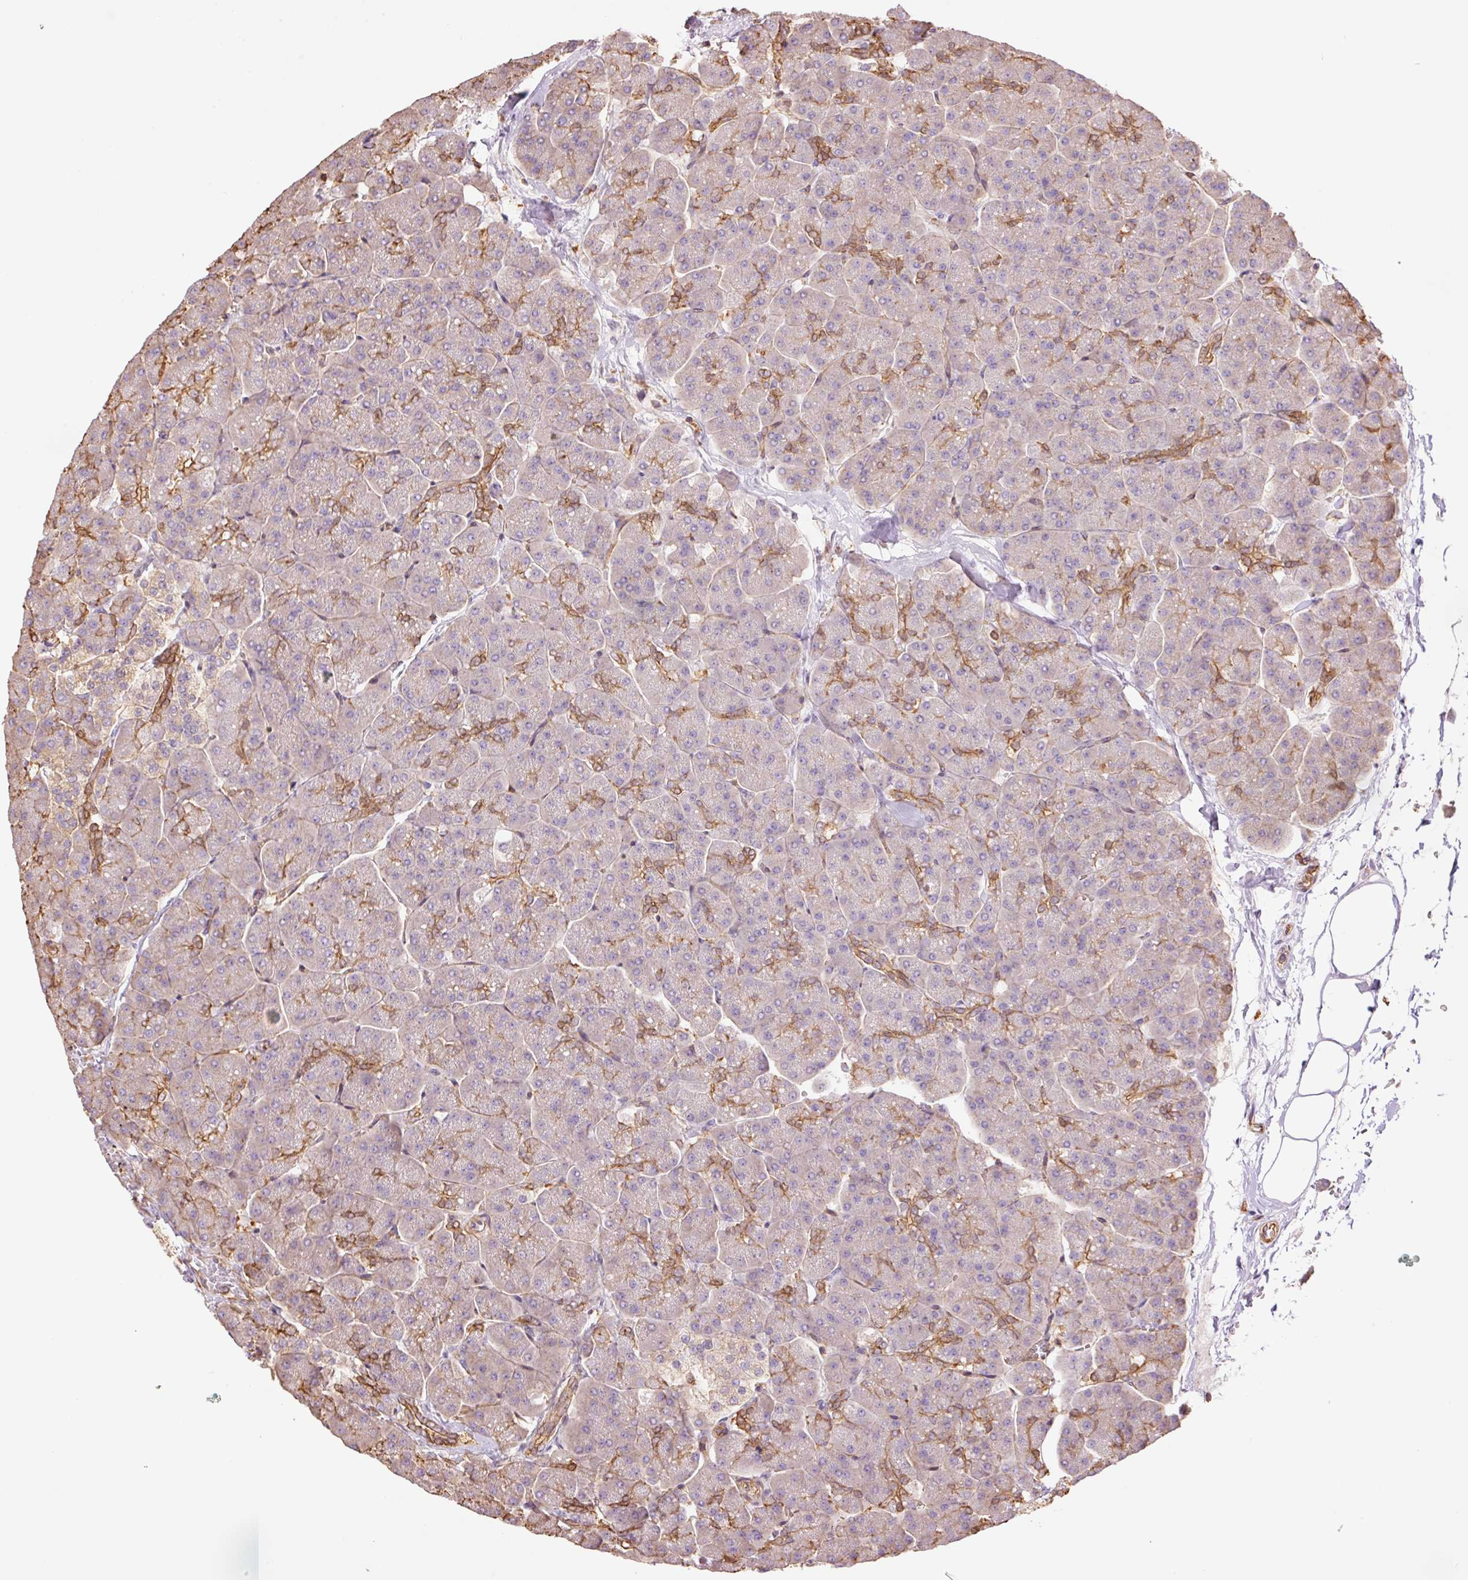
{"staining": {"intensity": "moderate", "quantity": "<25%", "location": "cytoplasmic/membranous"}, "tissue": "pancreas", "cell_type": "Exocrine glandular cells", "image_type": "normal", "snomed": [{"axis": "morphology", "description": "Normal tissue, NOS"}, {"axis": "topography", "description": "Pancreas"}, {"axis": "topography", "description": "Peripheral nerve tissue"}], "caption": "Exocrine glandular cells demonstrate low levels of moderate cytoplasmic/membranous positivity in approximately <25% of cells in normal pancreas. The staining was performed using DAB to visualize the protein expression in brown, while the nuclei were stained in blue with hematoxylin (Magnification: 20x).", "gene": "PPP1R1B", "patient": {"sex": "male", "age": 54}}